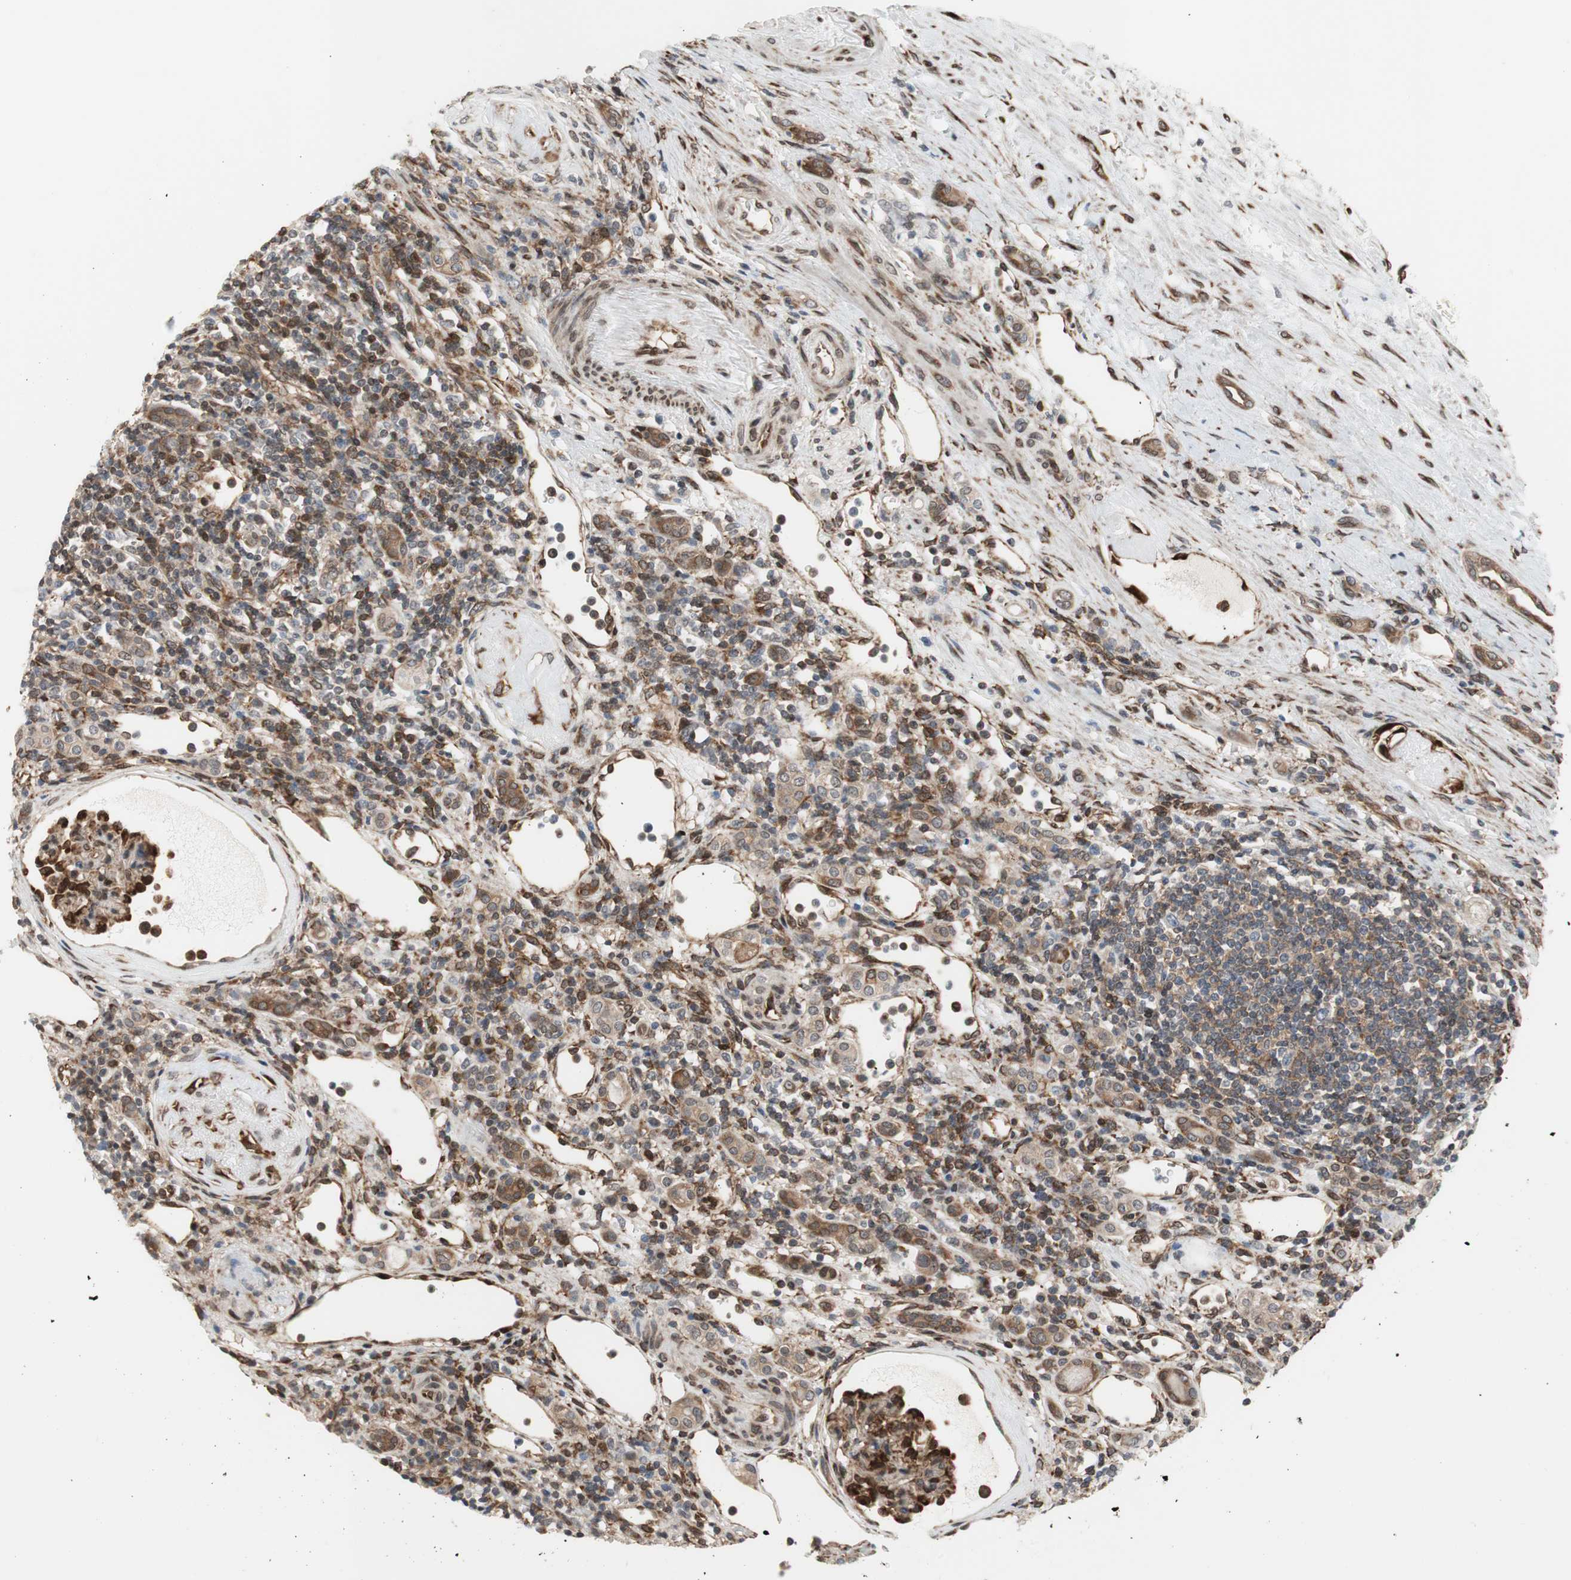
{"staining": {"intensity": "moderate", "quantity": "25%-75%", "location": "cytoplasmic/membranous"}, "tissue": "renal cancer", "cell_type": "Tumor cells", "image_type": "cancer", "snomed": [{"axis": "morphology", "description": "Normal tissue, NOS"}, {"axis": "morphology", "description": "Adenocarcinoma, NOS"}, {"axis": "topography", "description": "Kidney"}], "caption": "A medium amount of moderate cytoplasmic/membranous positivity is seen in about 25%-75% of tumor cells in adenocarcinoma (renal) tissue.", "gene": "ZNF512B", "patient": {"sex": "female", "age": 55}}